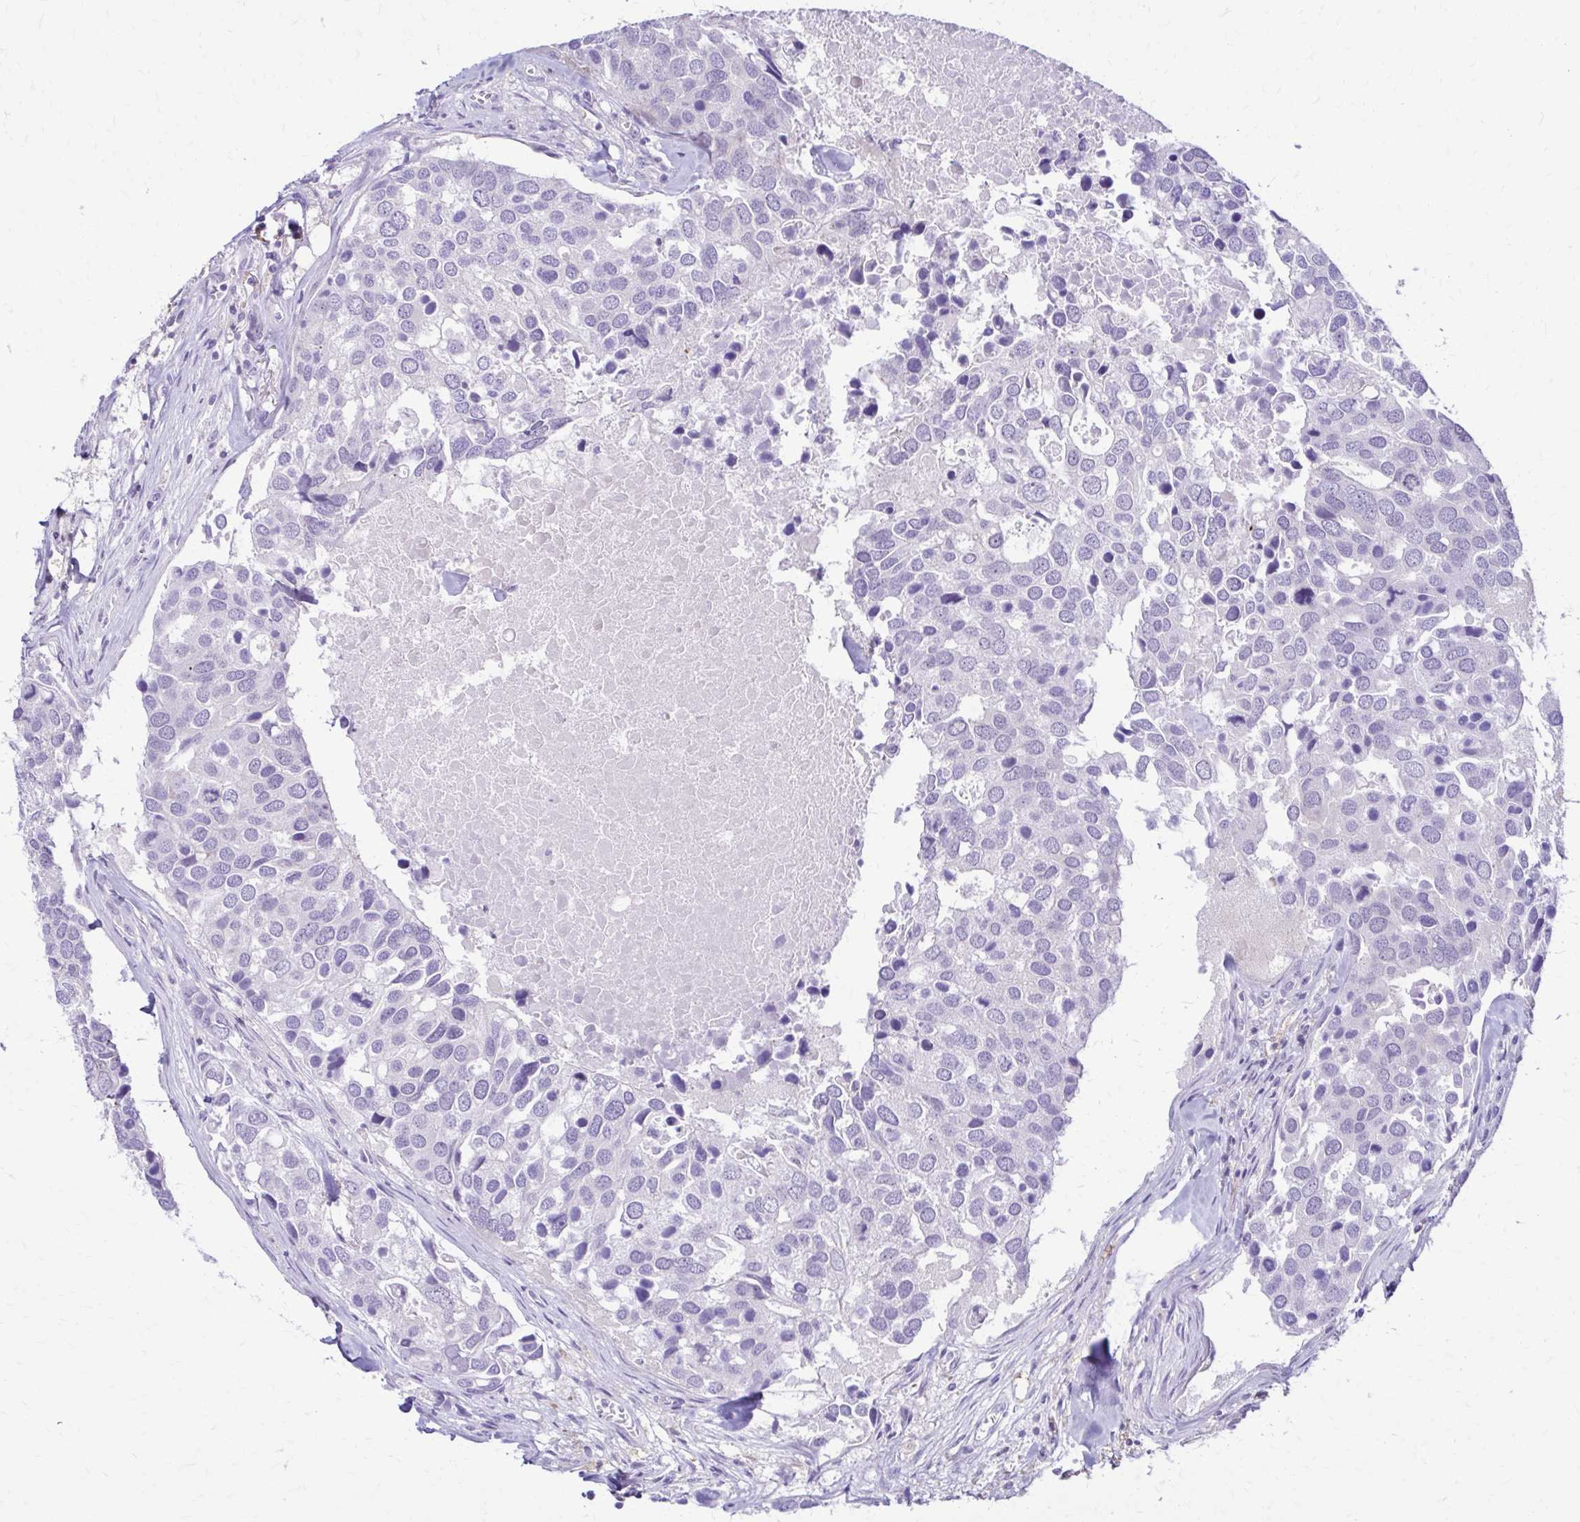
{"staining": {"intensity": "negative", "quantity": "none", "location": "none"}, "tissue": "breast cancer", "cell_type": "Tumor cells", "image_type": "cancer", "snomed": [{"axis": "morphology", "description": "Duct carcinoma"}, {"axis": "topography", "description": "Breast"}], "caption": "IHC photomicrograph of neoplastic tissue: breast cancer (invasive ductal carcinoma) stained with DAB (3,3'-diaminobenzidine) exhibits no significant protein staining in tumor cells.", "gene": "RHOBTB2", "patient": {"sex": "female", "age": 83}}